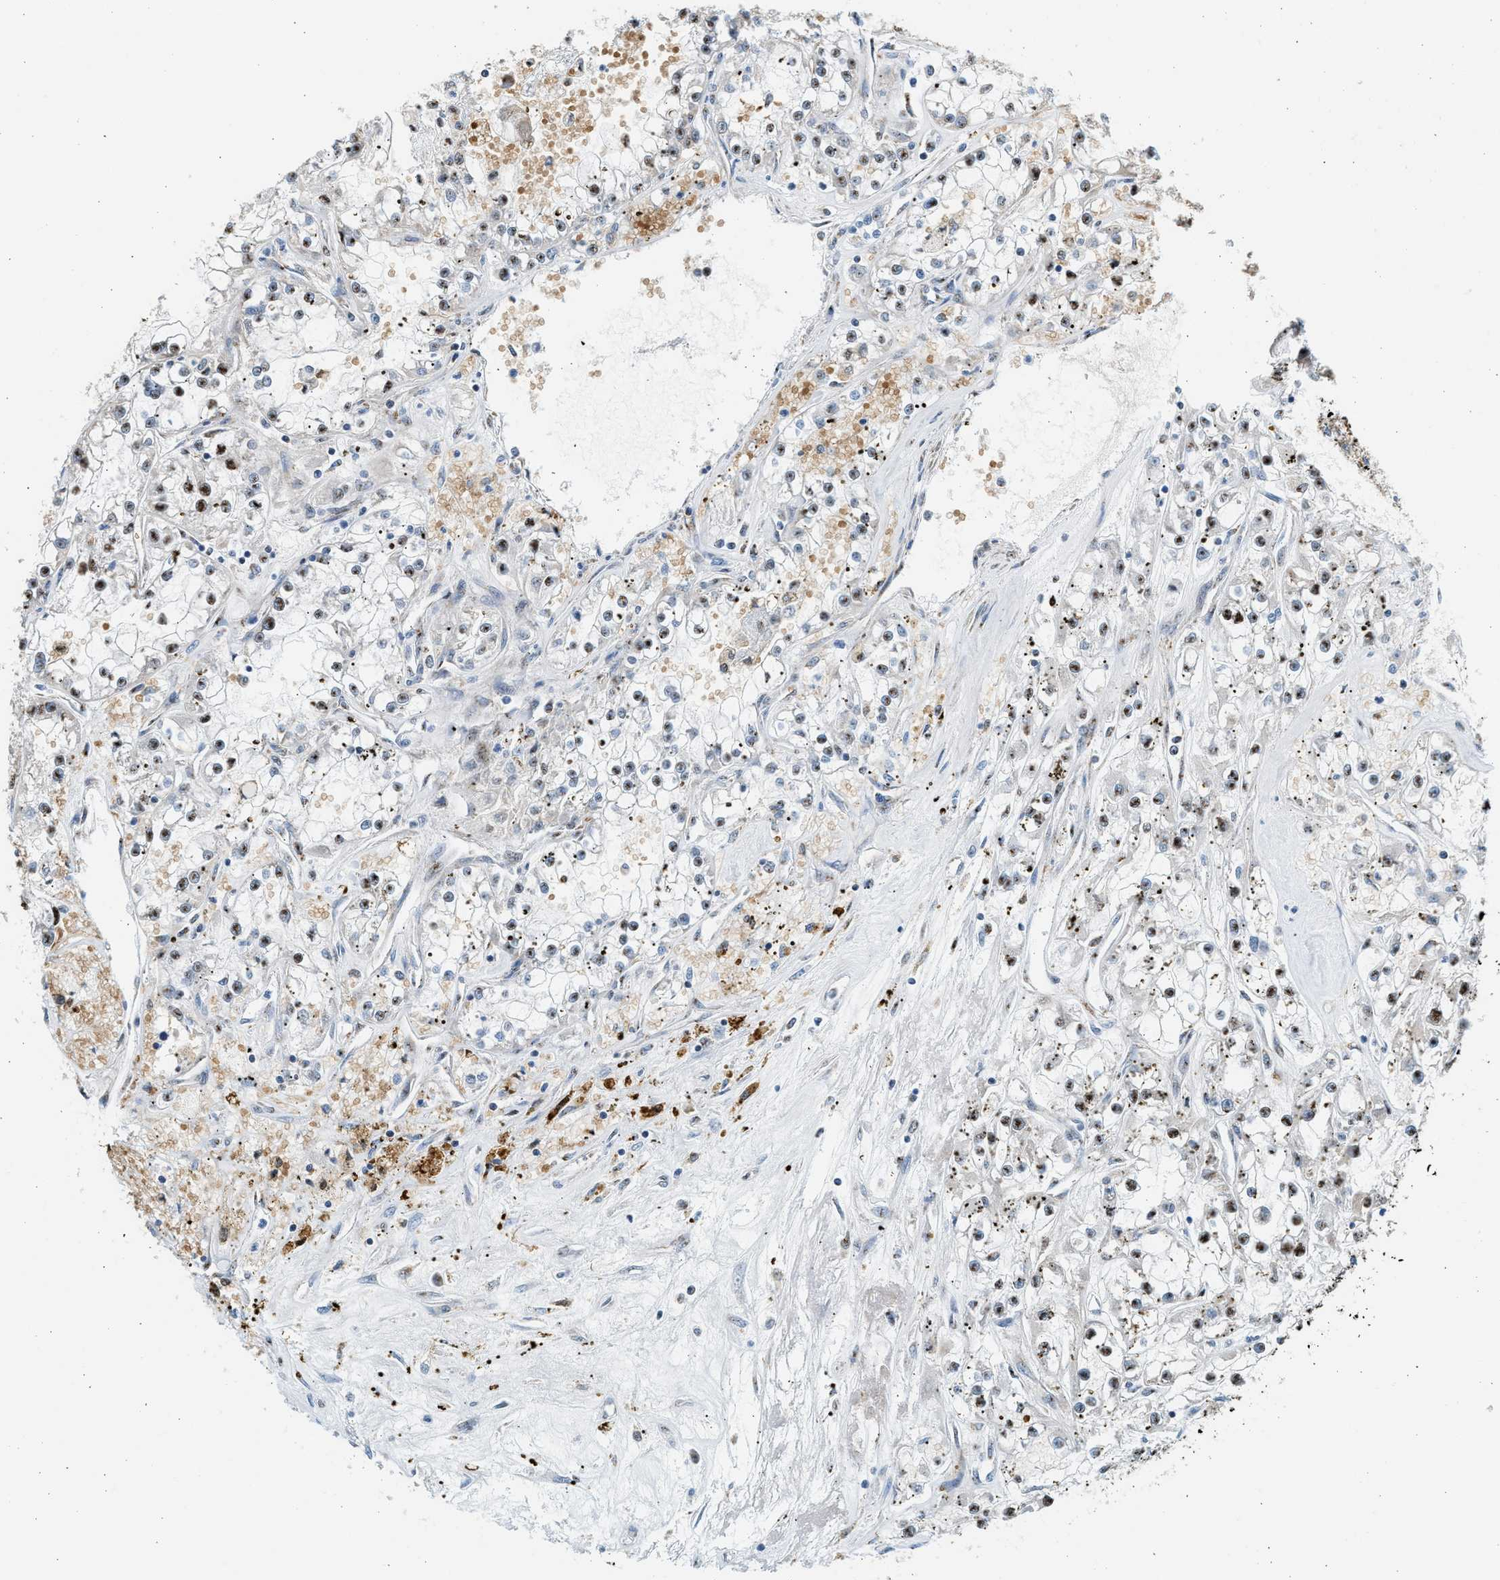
{"staining": {"intensity": "moderate", "quantity": ">75%", "location": "nuclear"}, "tissue": "renal cancer", "cell_type": "Tumor cells", "image_type": "cancer", "snomed": [{"axis": "morphology", "description": "Adenocarcinoma, NOS"}, {"axis": "topography", "description": "Kidney"}], "caption": "Immunohistochemical staining of renal cancer exhibits medium levels of moderate nuclear protein positivity in about >75% of tumor cells.", "gene": "KCNMB3", "patient": {"sex": "female", "age": 52}}